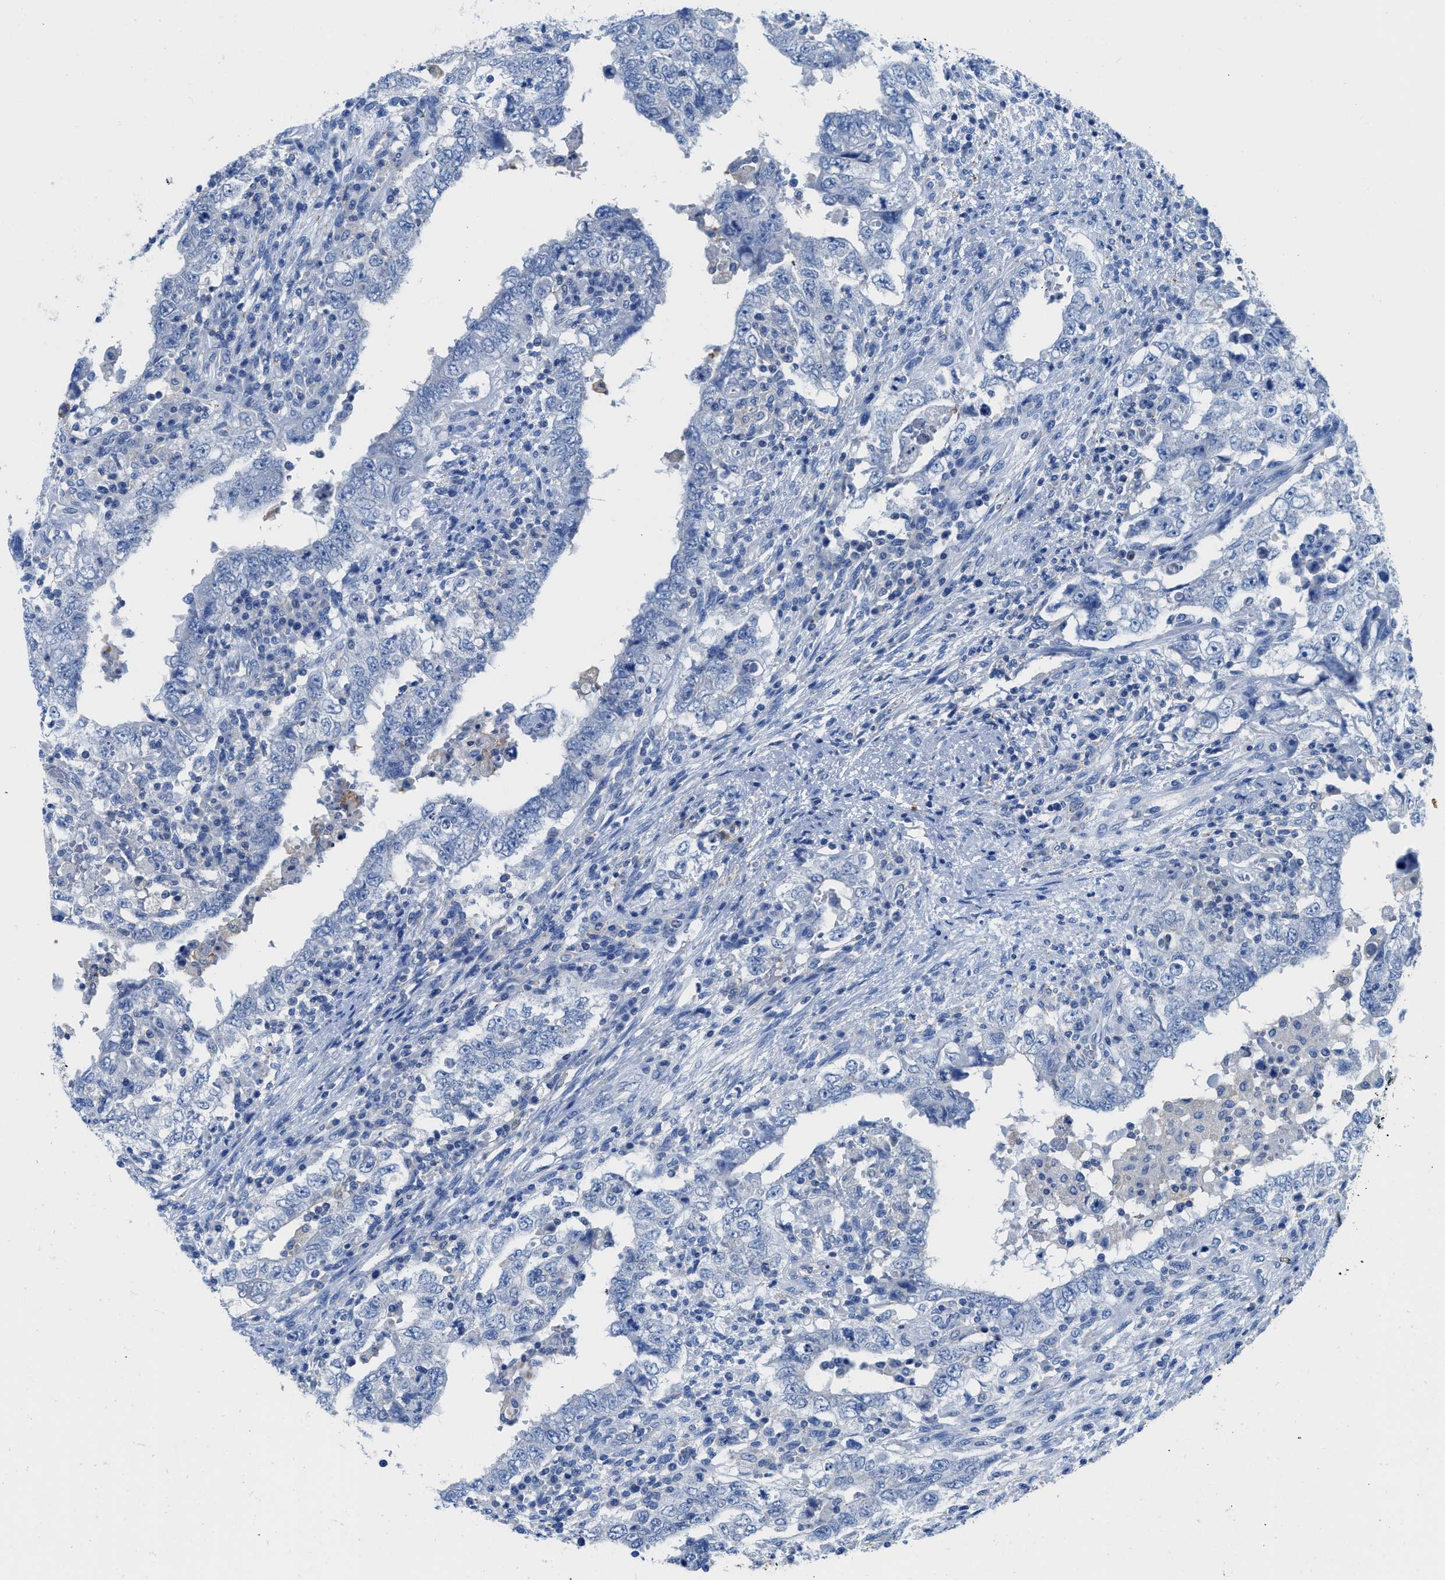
{"staining": {"intensity": "negative", "quantity": "none", "location": "none"}, "tissue": "testis cancer", "cell_type": "Tumor cells", "image_type": "cancer", "snomed": [{"axis": "morphology", "description": "Carcinoma, Embryonal, NOS"}, {"axis": "topography", "description": "Testis"}], "caption": "Tumor cells are negative for protein expression in human testis cancer.", "gene": "NEB", "patient": {"sex": "male", "age": 26}}